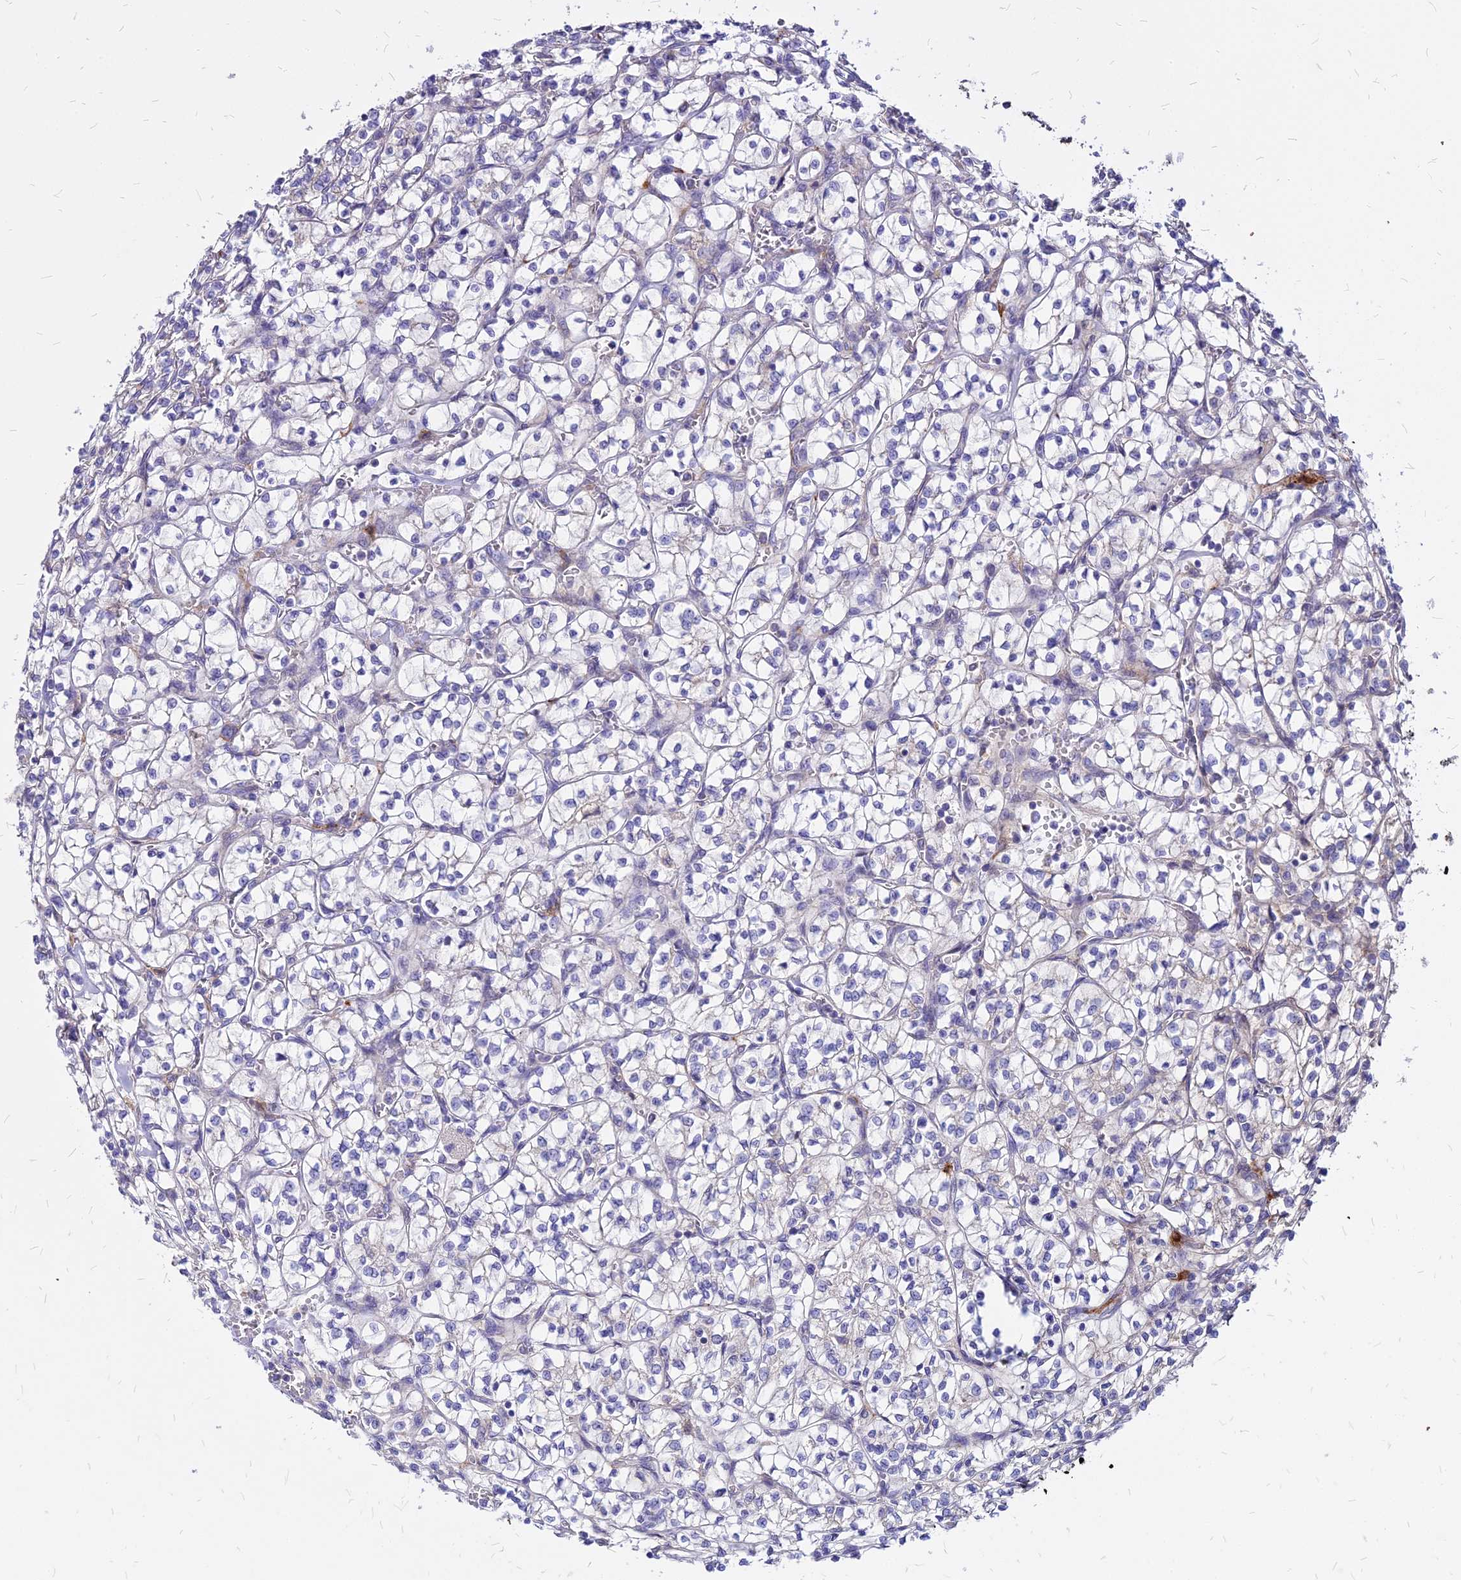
{"staining": {"intensity": "negative", "quantity": "none", "location": "none"}, "tissue": "renal cancer", "cell_type": "Tumor cells", "image_type": "cancer", "snomed": [{"axis": "morphology", "description": "Adenocarcinoma, NOS"}, {"axis": "topography", "description": "Kidney"}], "caption": "This is an immunohistochemistry image of human adenocarcinoma (renal). There is no expression in tumor cells.", "gene": "COMMD10", "patient": {"sex": "female", "age": 64}}